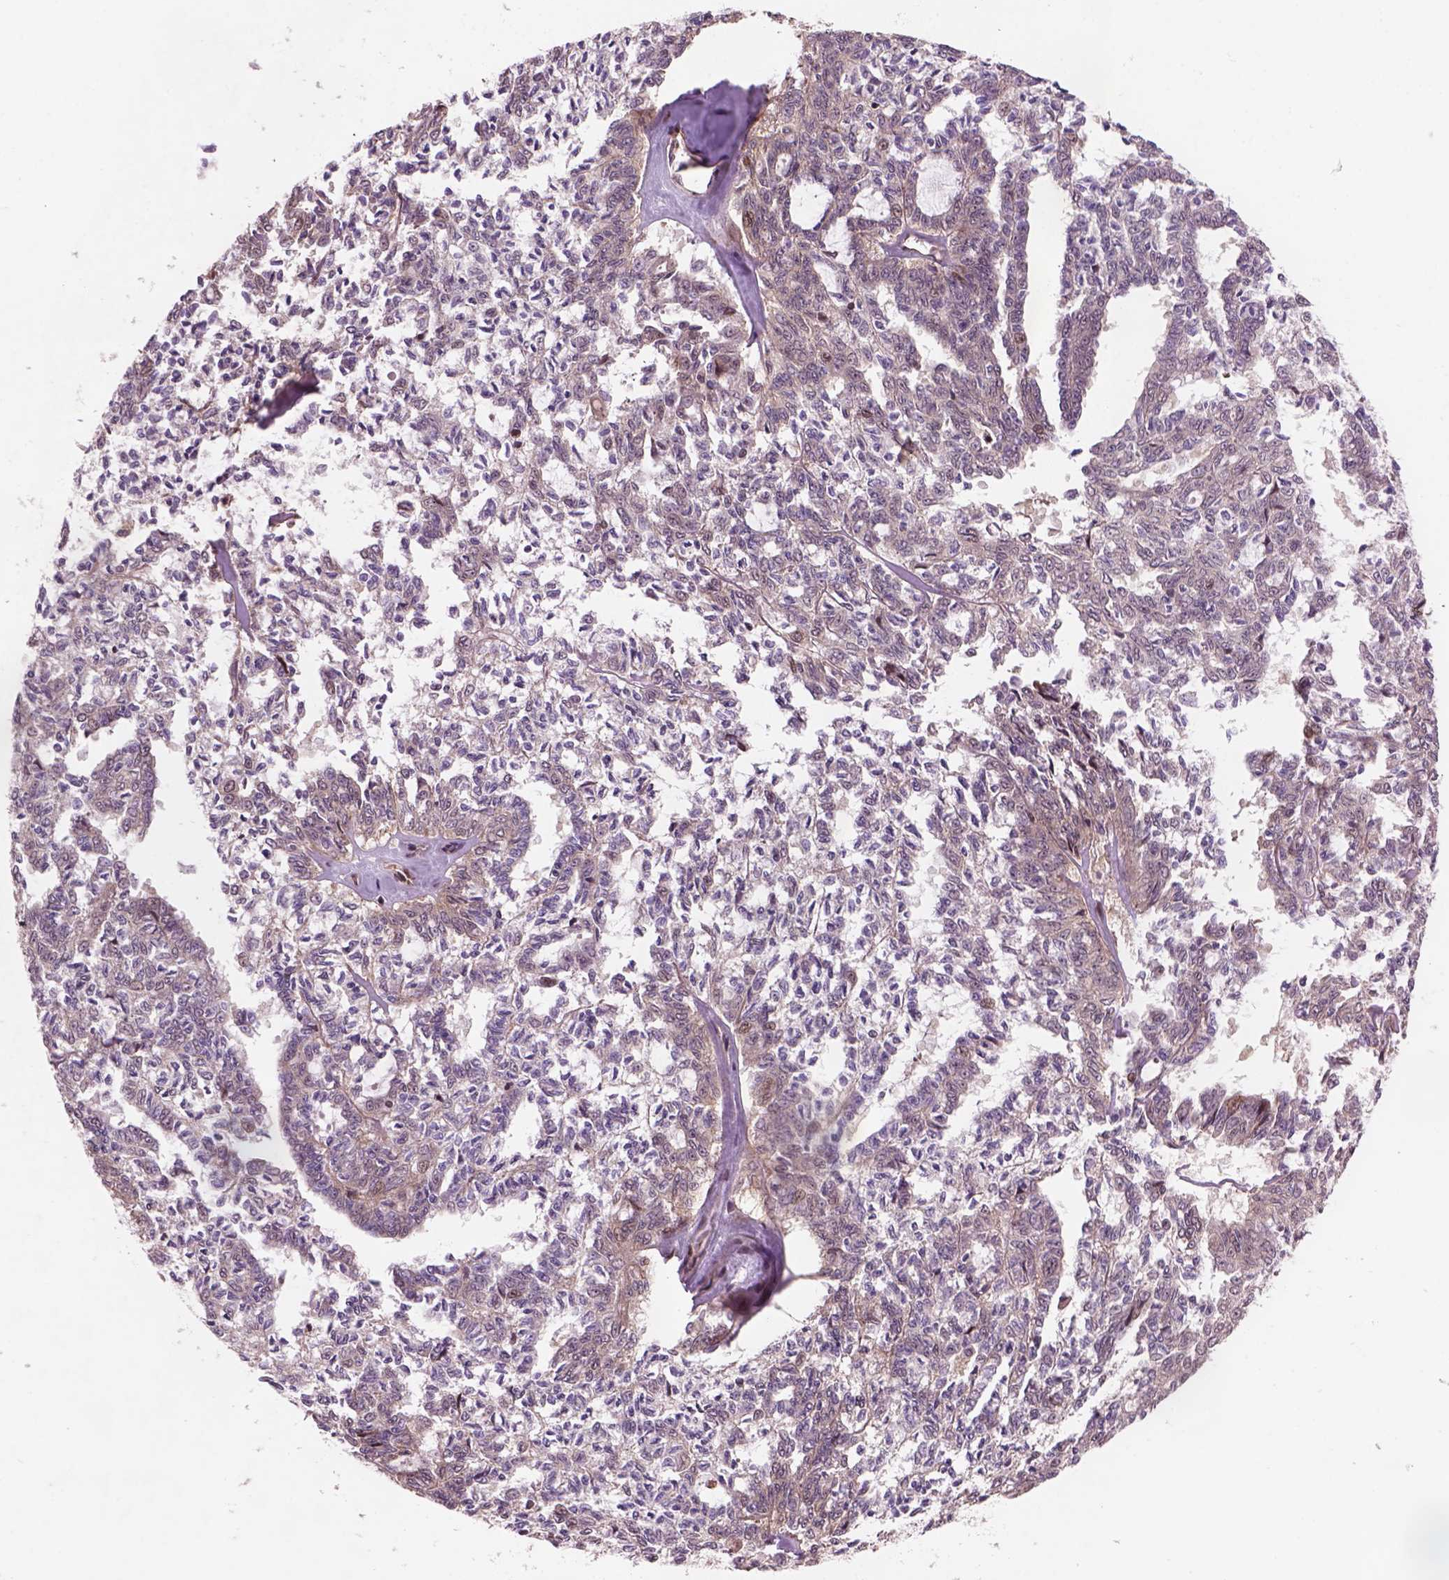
{"staining": {"intensity": "weak", "quantity": "25%-75%", "location": "cytoplasmic/membranous,nuclear"}, "tissue": "ovarian cancer", "cell_type": "Tumor cells", "image_type": "cancer", "snomed": [{"axis": "morphology", "description": "Cystadenocarcinoma, serous, NOS"}, {"axis": "topography", "description": "Ovary"}], "caption": "IHC (DAB (3,3'-diaminobenzidine)) staining of human ovarian cancer shows weak cytoplasmic/membranous and nuclear protein positivity in approximately 25%-75% of tumor cells.", "gene": "PSMD11", "patient": {"sex": "female", "age": 71}}